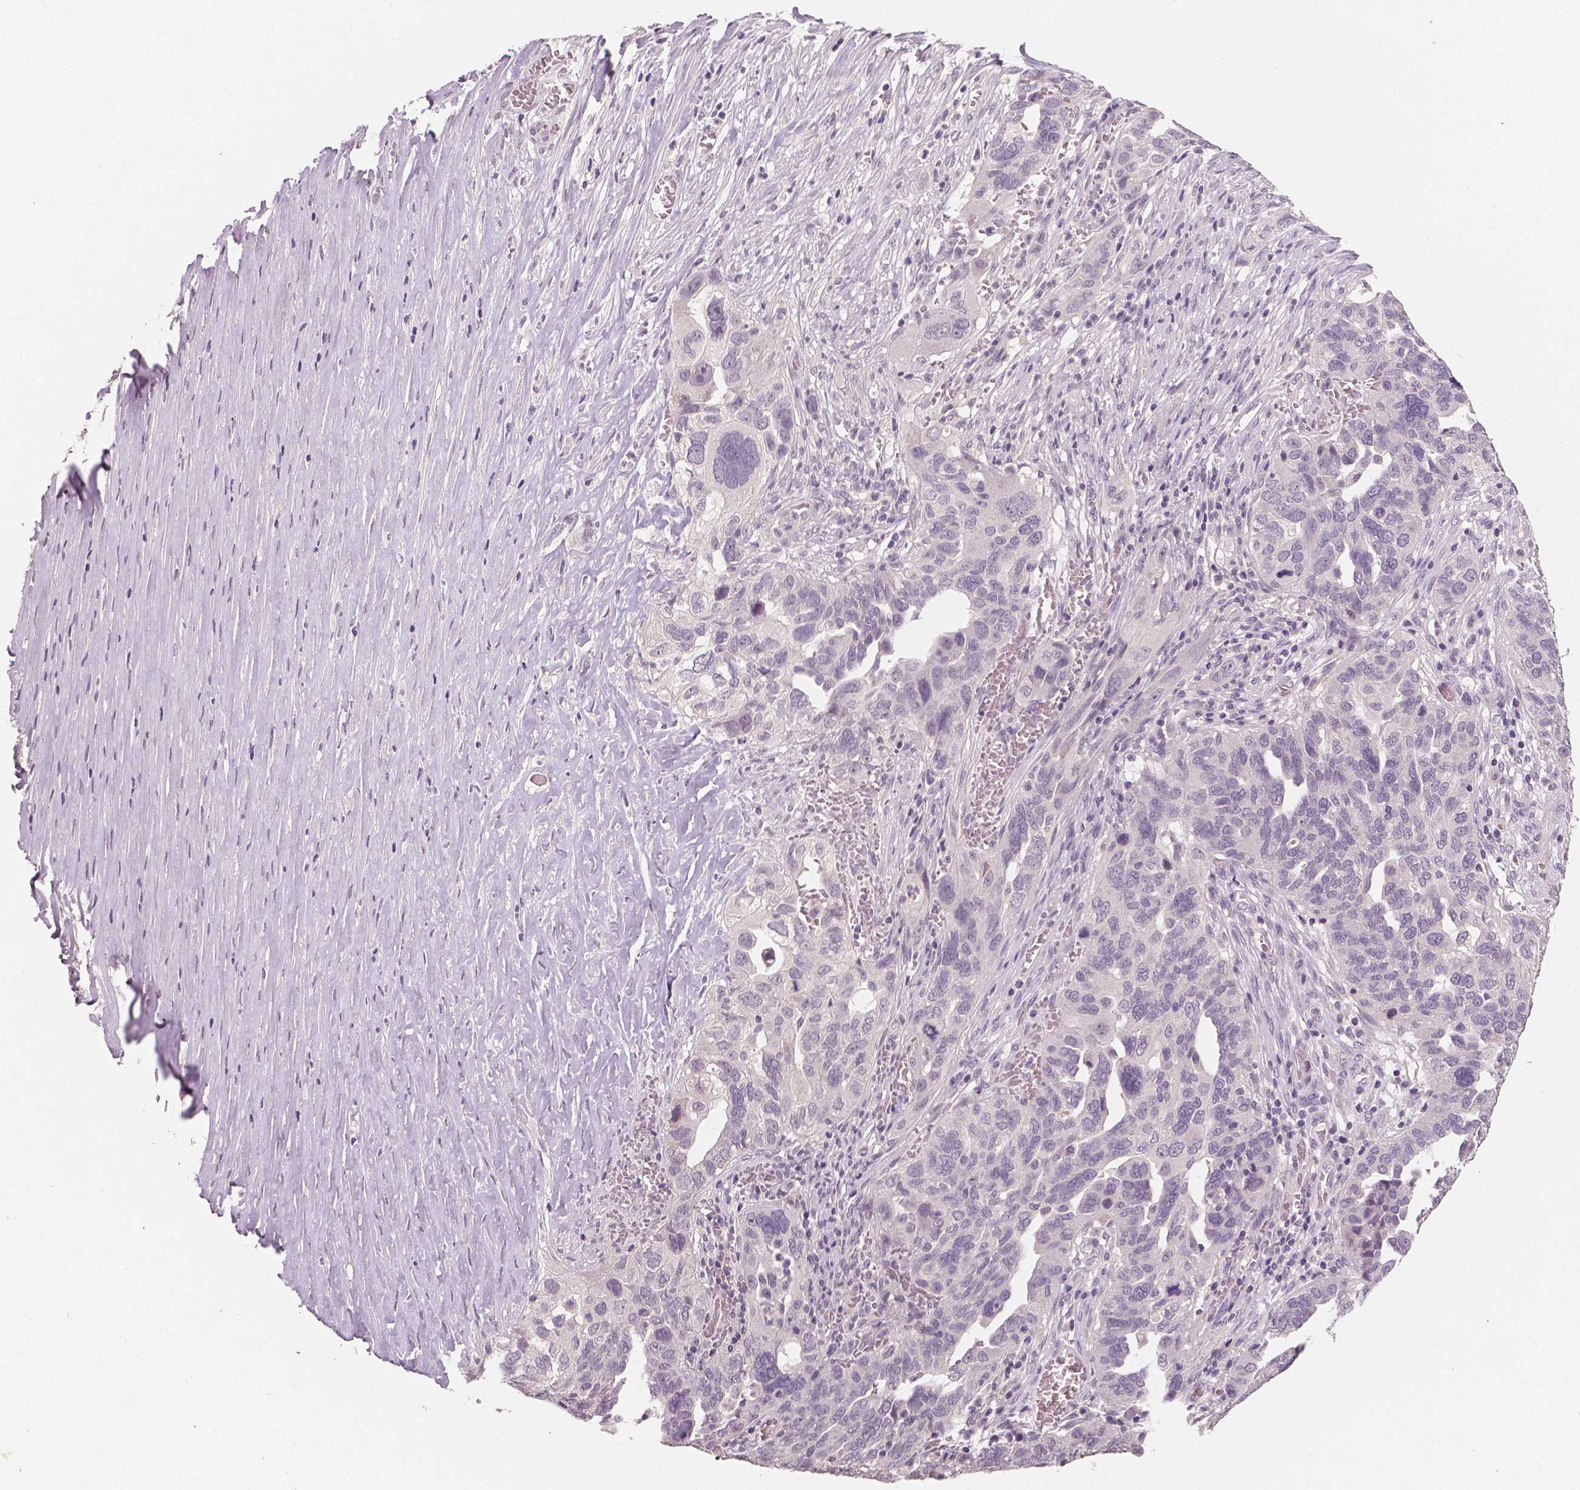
{"staining": {"intensity": "negative", "quantity": "none", "location": "none"}, "tissue": "ovarian cancer", "cell_type": "Tumor cells", "image_type": "cancer", "snomed": [{"axis": "morphology", "description": "Carcinoma, endometroid"}, {"axis": "topography", "description": "Soft tissue"}, {"axis": "topography", "description": "Ovary"}], "caption": "Tumor cells are negative for protein expression in human ovarian endometroid carcinoma.", "gene": "RNASE7", "patient": {"sex": "female", "age": 52}}